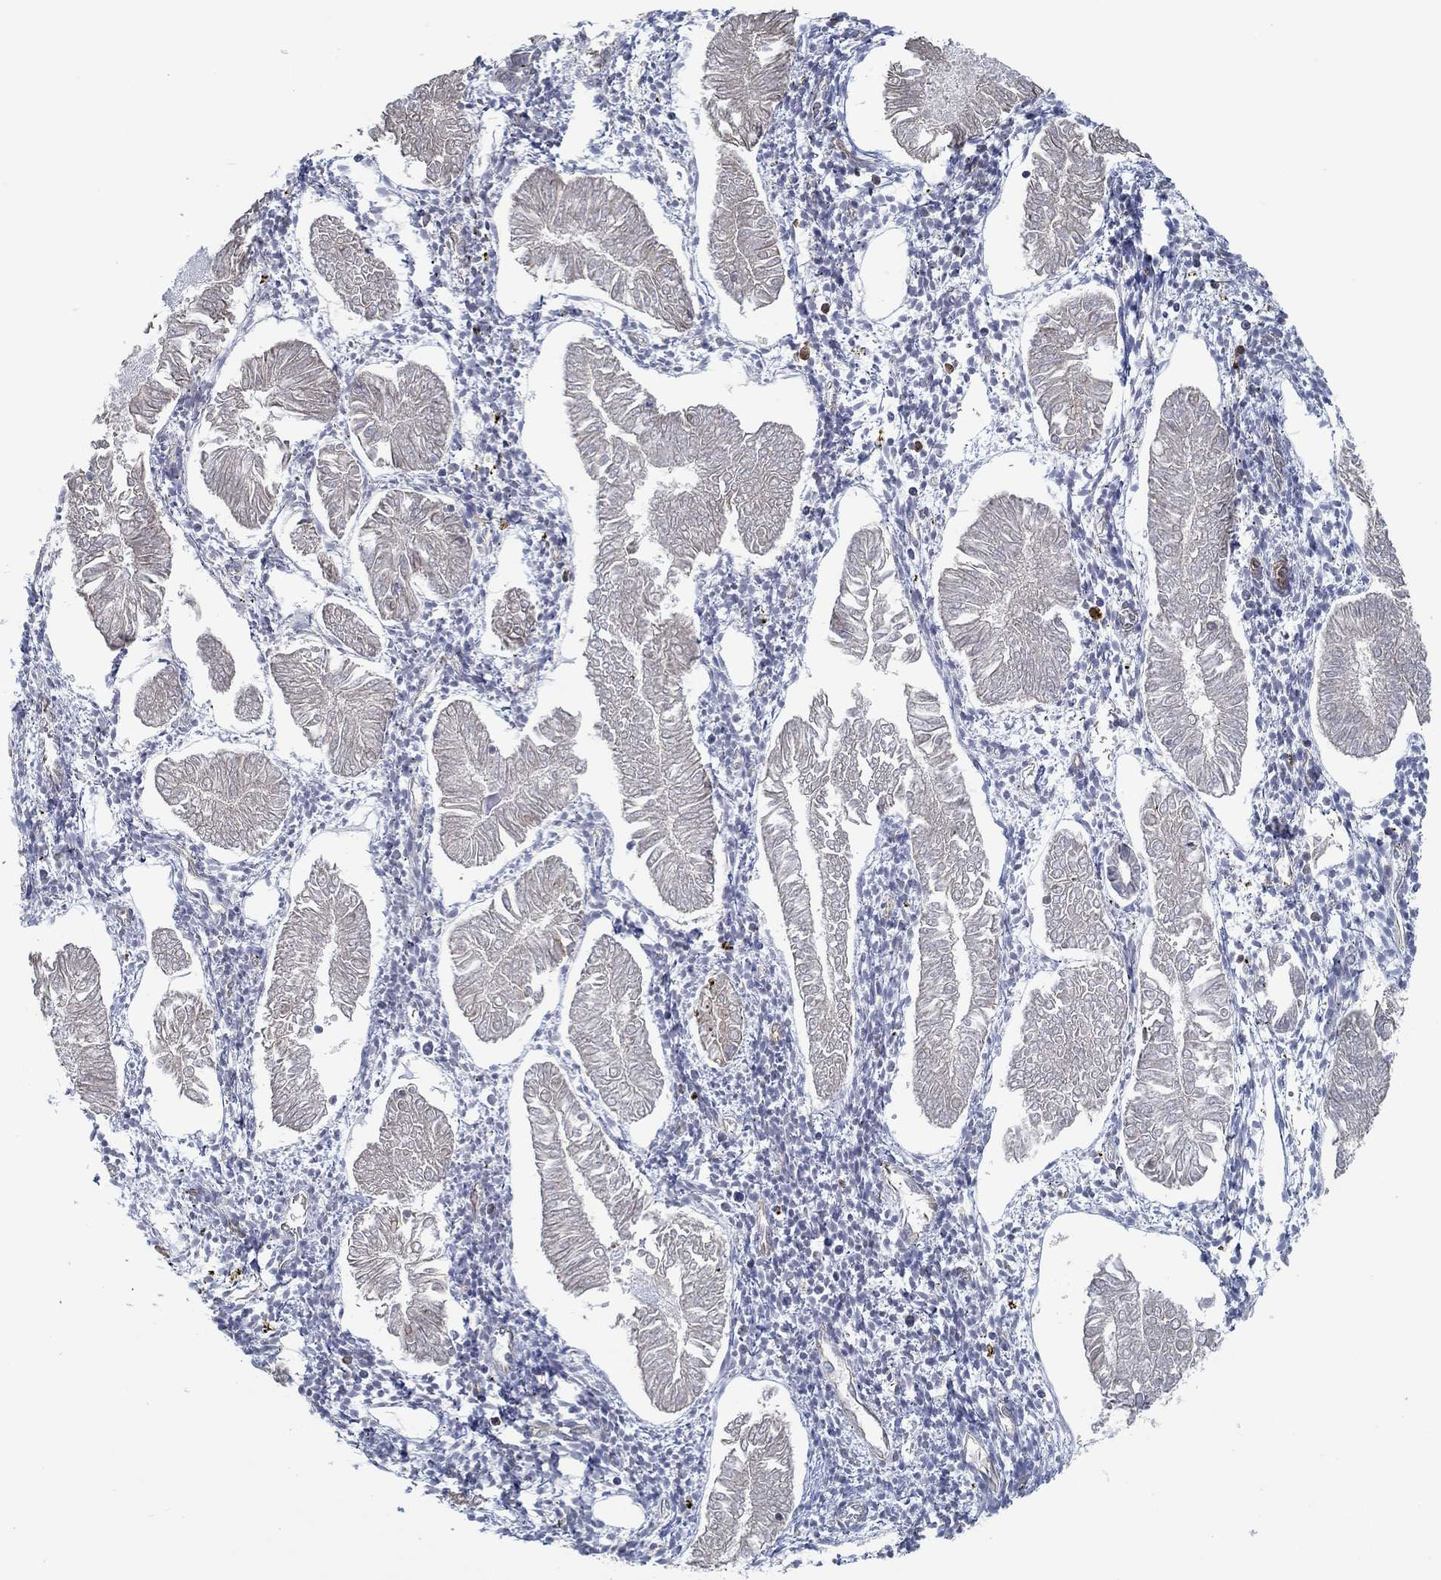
{"staining": {"intensity": "negative", "quantity": "none", "location": "none"}, "tissue": "endometrial cancer", "cell_type": "Tumor cells", "image_type": "cancer", "snomed": [{"axis": "morphology", "description": "Adenocarcinoma, NOS"}, {"axis": "topography", "description": "Endometrium"}], "caption": "Endometrial cancer (adenocarcinoma) was stained to show a protein in brown. There is no significant expression in tumor cells. (DAB (3,3'-diaminobenzidine) immunohistochemistry visualized using brightfield microscopy, high magnification).", "gene": "BBOF1", "patient": {"sex": "female", "age": 53}}